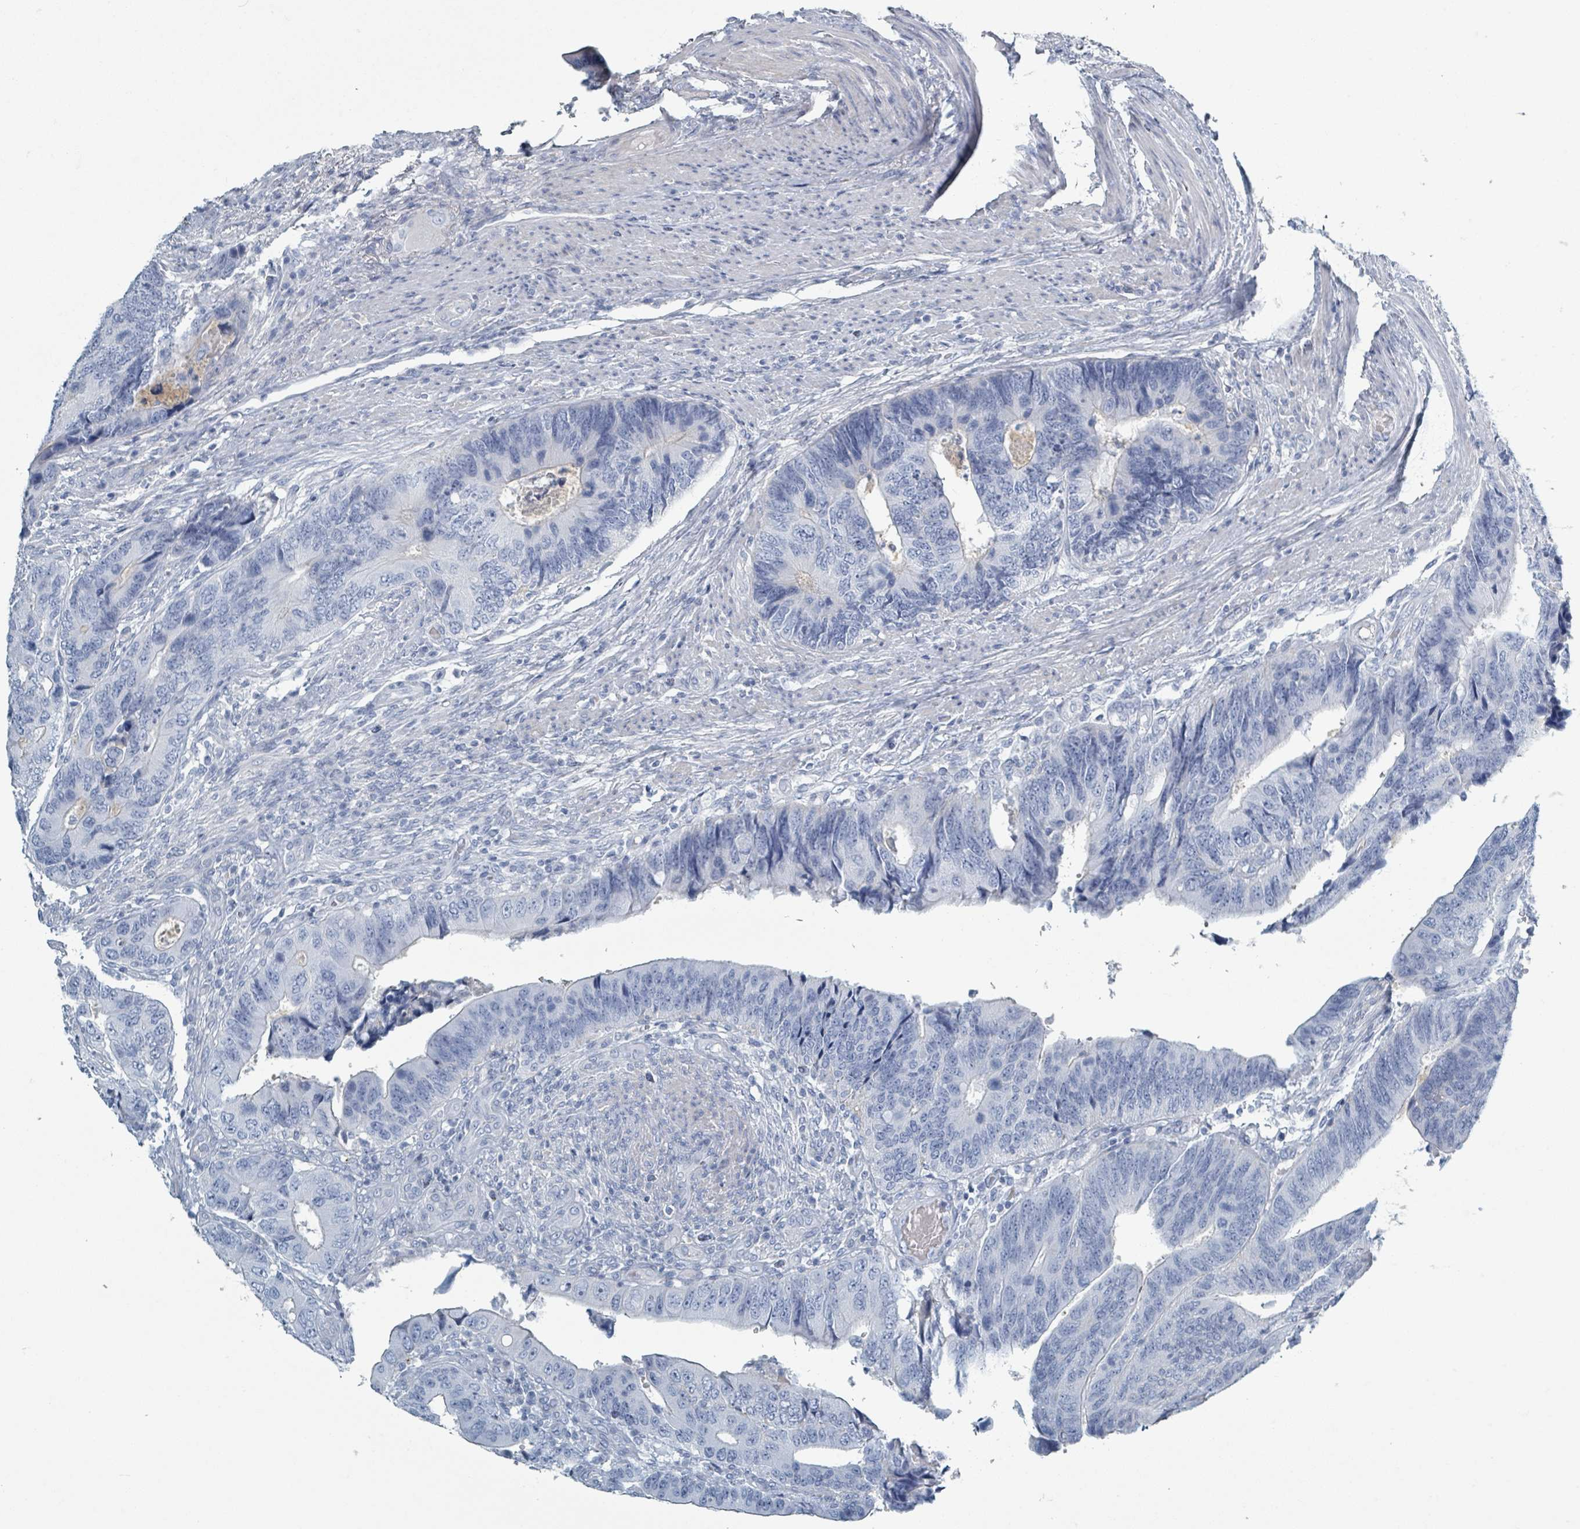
{"staining": {"intensity": "negative", "quantity": "none", "location": "none"}, "tissue": "colorectal cancer", "cell_type": "Tumor cells", "image_type": "cancer", "snomed": [{"axis": "morphology", "description": "Adenocarcinoma, NOS"}, {"axis": "topography", "description": "Colon"}], "caption": "A photomicrograph of human colorectal cancer (adenocarcinoma) is negative for staining in tumor cells. Brightfield microscopy of immunohistochemistry stained with DAB (3,3'-diaminobenzidine) (brown) and hematoxylin (blue), captured at high magnification.", "gene": "HEATR5A", "patient": {"sex": "male", "age": 87}}